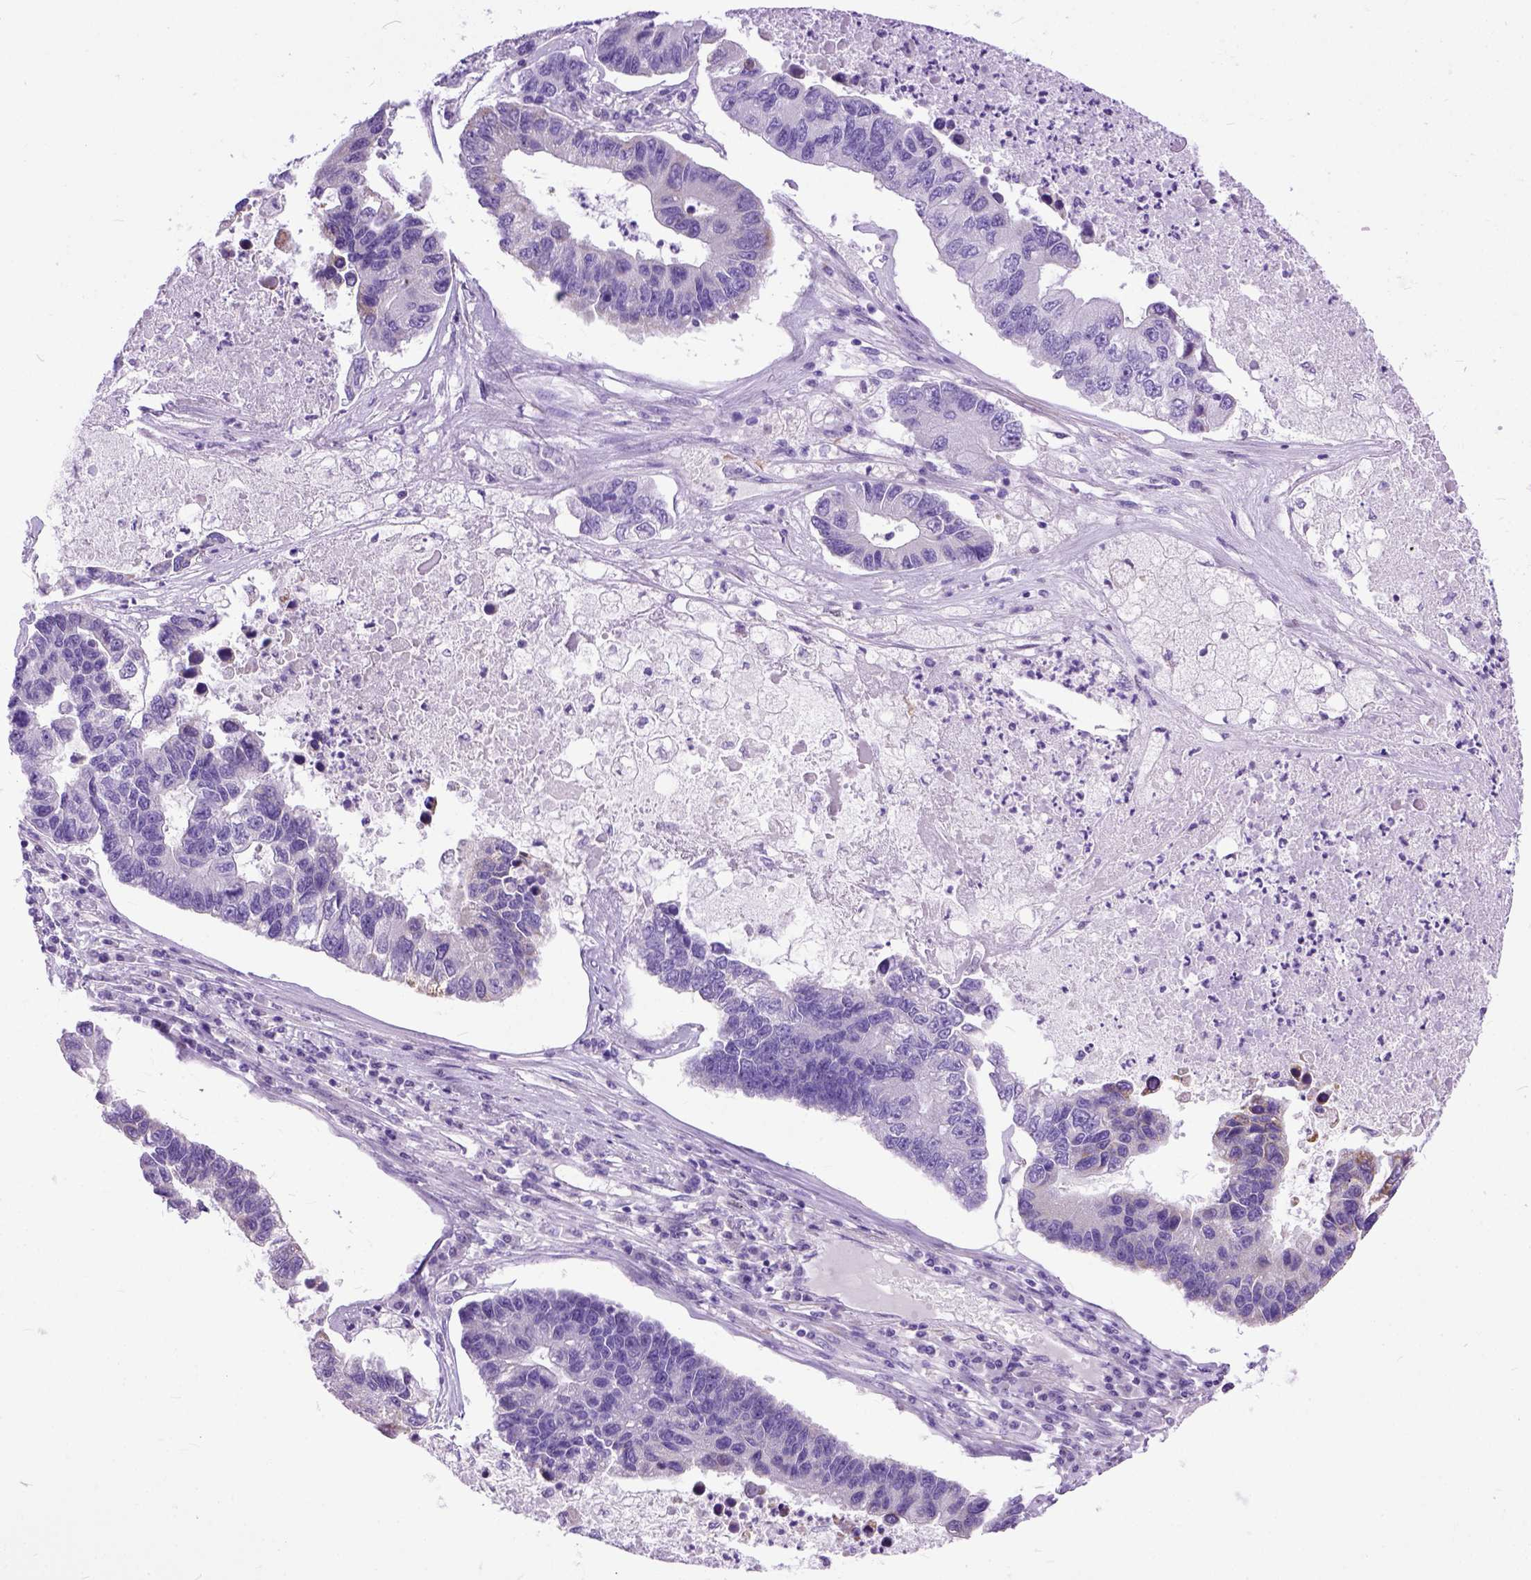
{"staining": {"intensity": "negative", "quantity": "none", "location": "none"}, "tissue": "lung cancer", "cell_type": "Tumor cells", "image_type": "cancer", "snomed": [{"axis": "morphology", "description": "Adenocarcinoma, NOS"}, {"axis": "topography", "description": "Bronchus"}, {"axis": "topography", "description": "Lung"}], "caption": "DAB (3,3'-diaminobenzidine) immunohistochemical staining of human lung adenocarcinoma exhibits no significant expression in tumor cells.", "gene": "CRB1", "patient": {"sex": "female", "age": 51}}